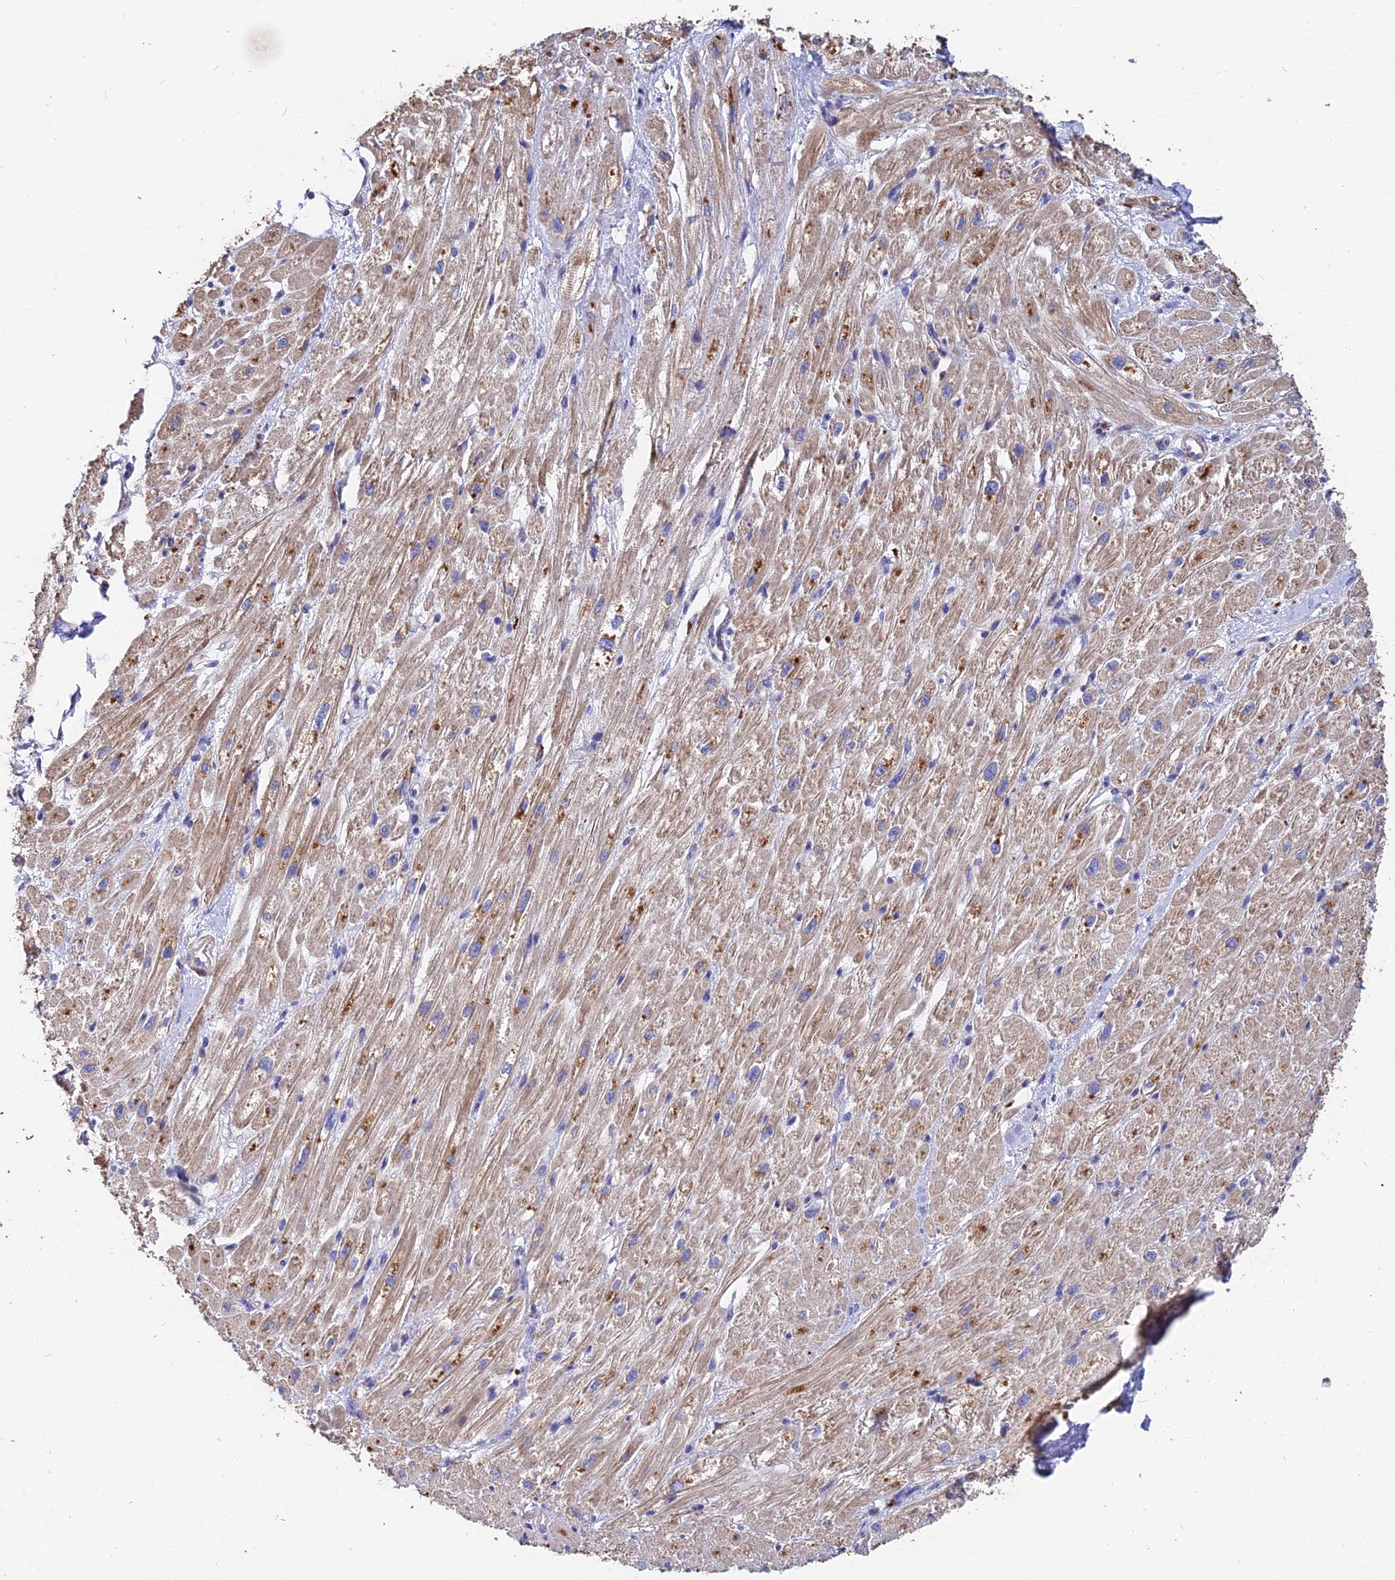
{"staining": {"intensity": "weak", "quantity": "25%-75%", "location": "cytoplasmic/membranous"}, "tissue": "heart muscle", "cell_type": "Cardiomyocytes", "image_type": "normal", "snomed": [{"axis": "morphology", "description": "Normal tissue, NOS"}, {"axis": "topography", "description": "Heart"}], "caption": "Immunohistochemical staining of unremarkable heart muscle demonstrates low levels of weak cytoplasmic/membranous positivity in approximately 25%-75% of cardiomyocytes.", "gene": "ACTR5", "patient": {"sex": "male", "age": 65}}